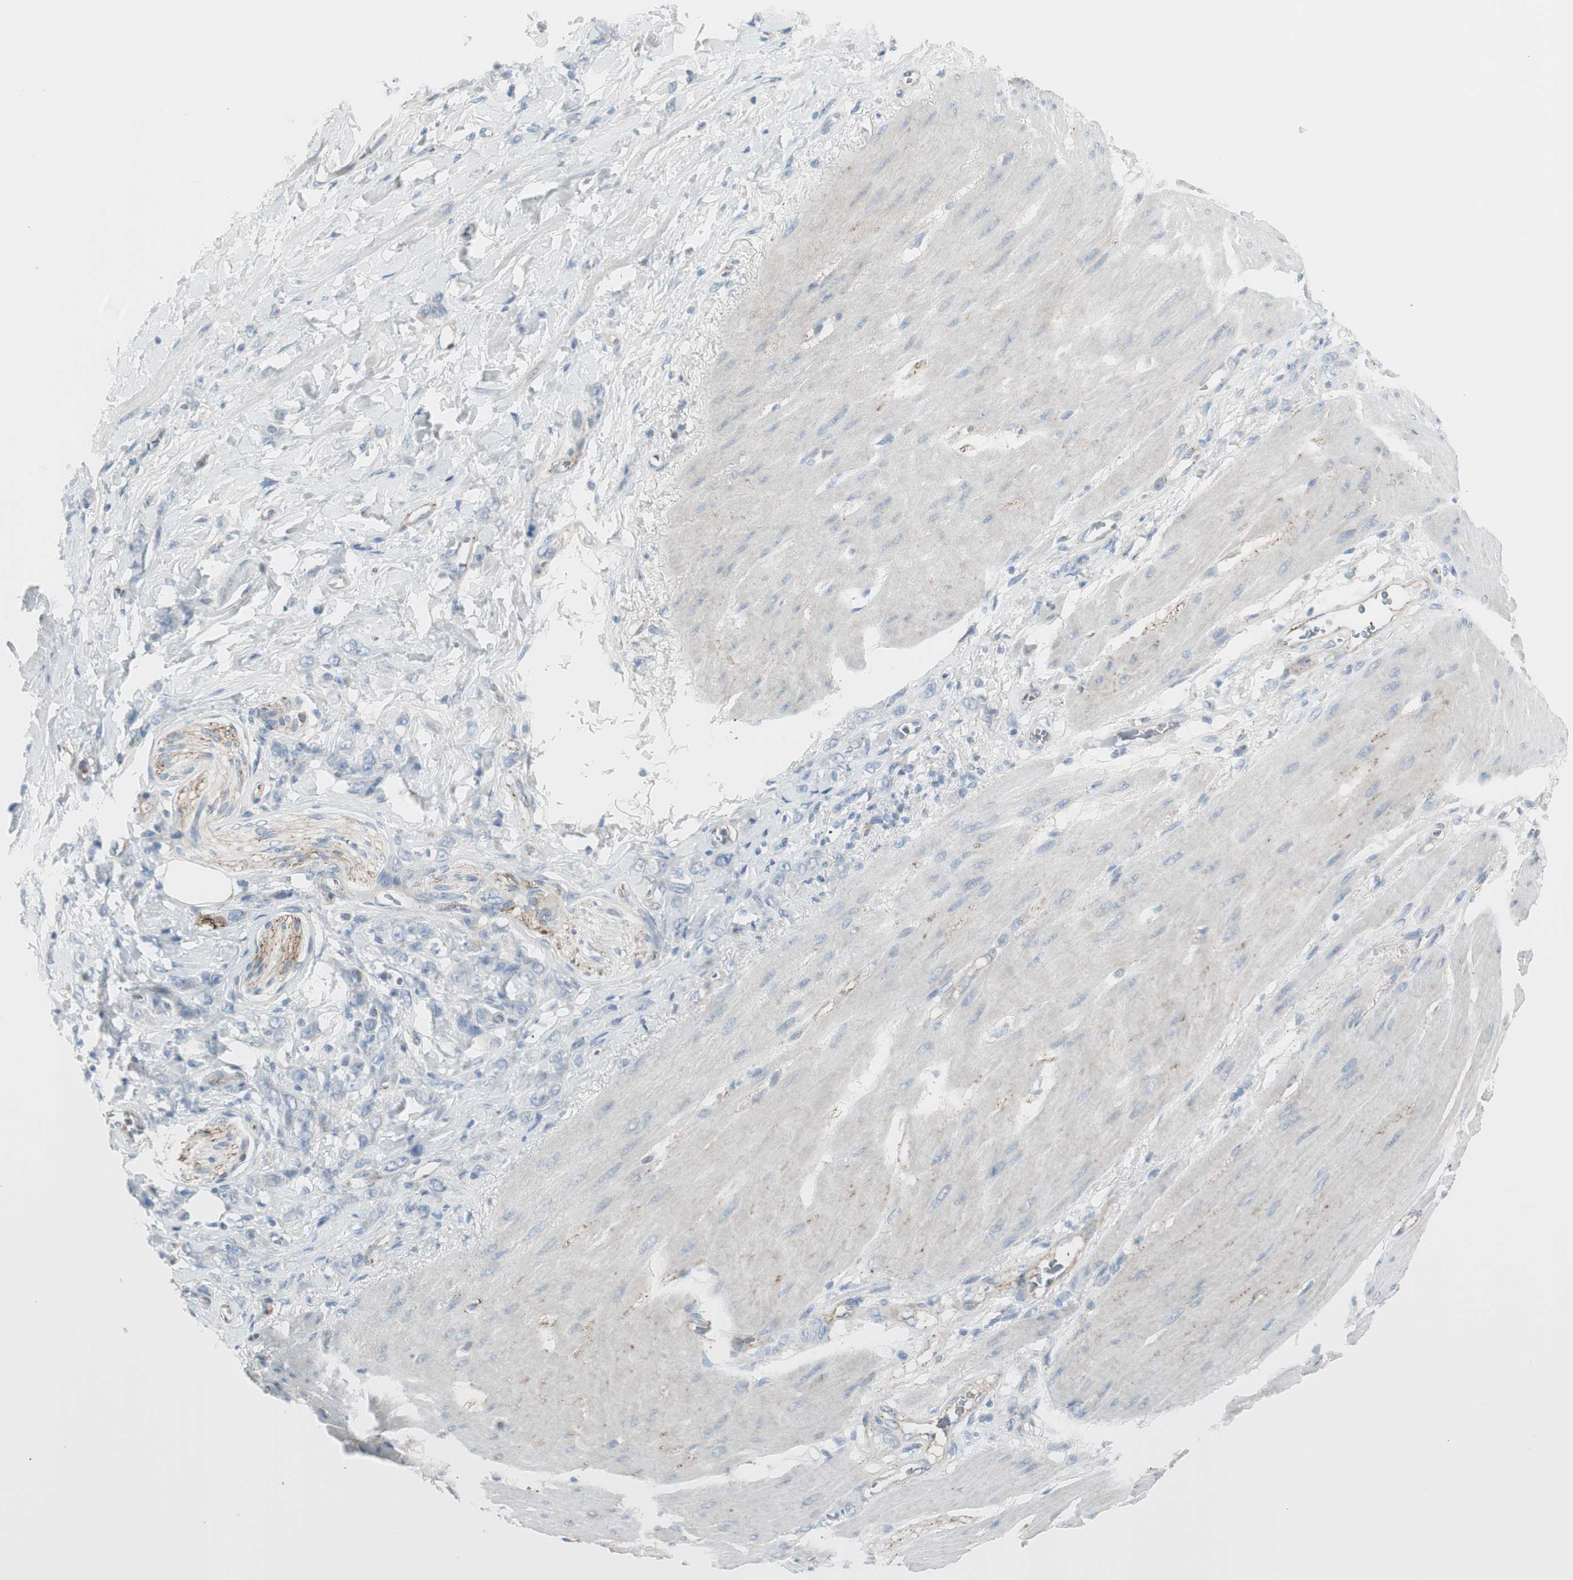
{"staining": {"intensity": "negative", "quantity": "none", "location": "none"}, "tissue": "stomach cancer", "cell_type": "Tumor cells", "image_type": "cancer", "snomed": [{"axis": "morphology", "description": "Adenocarcinoma, NOS"}, {"axis": "topography", "description": "Stomach"}], "caption": "Image shows no protein expression in tumor cells of stomach cancer tissue.", "gene": "CACNA2D1", "patient": {"sex": "male", "age": 82}}